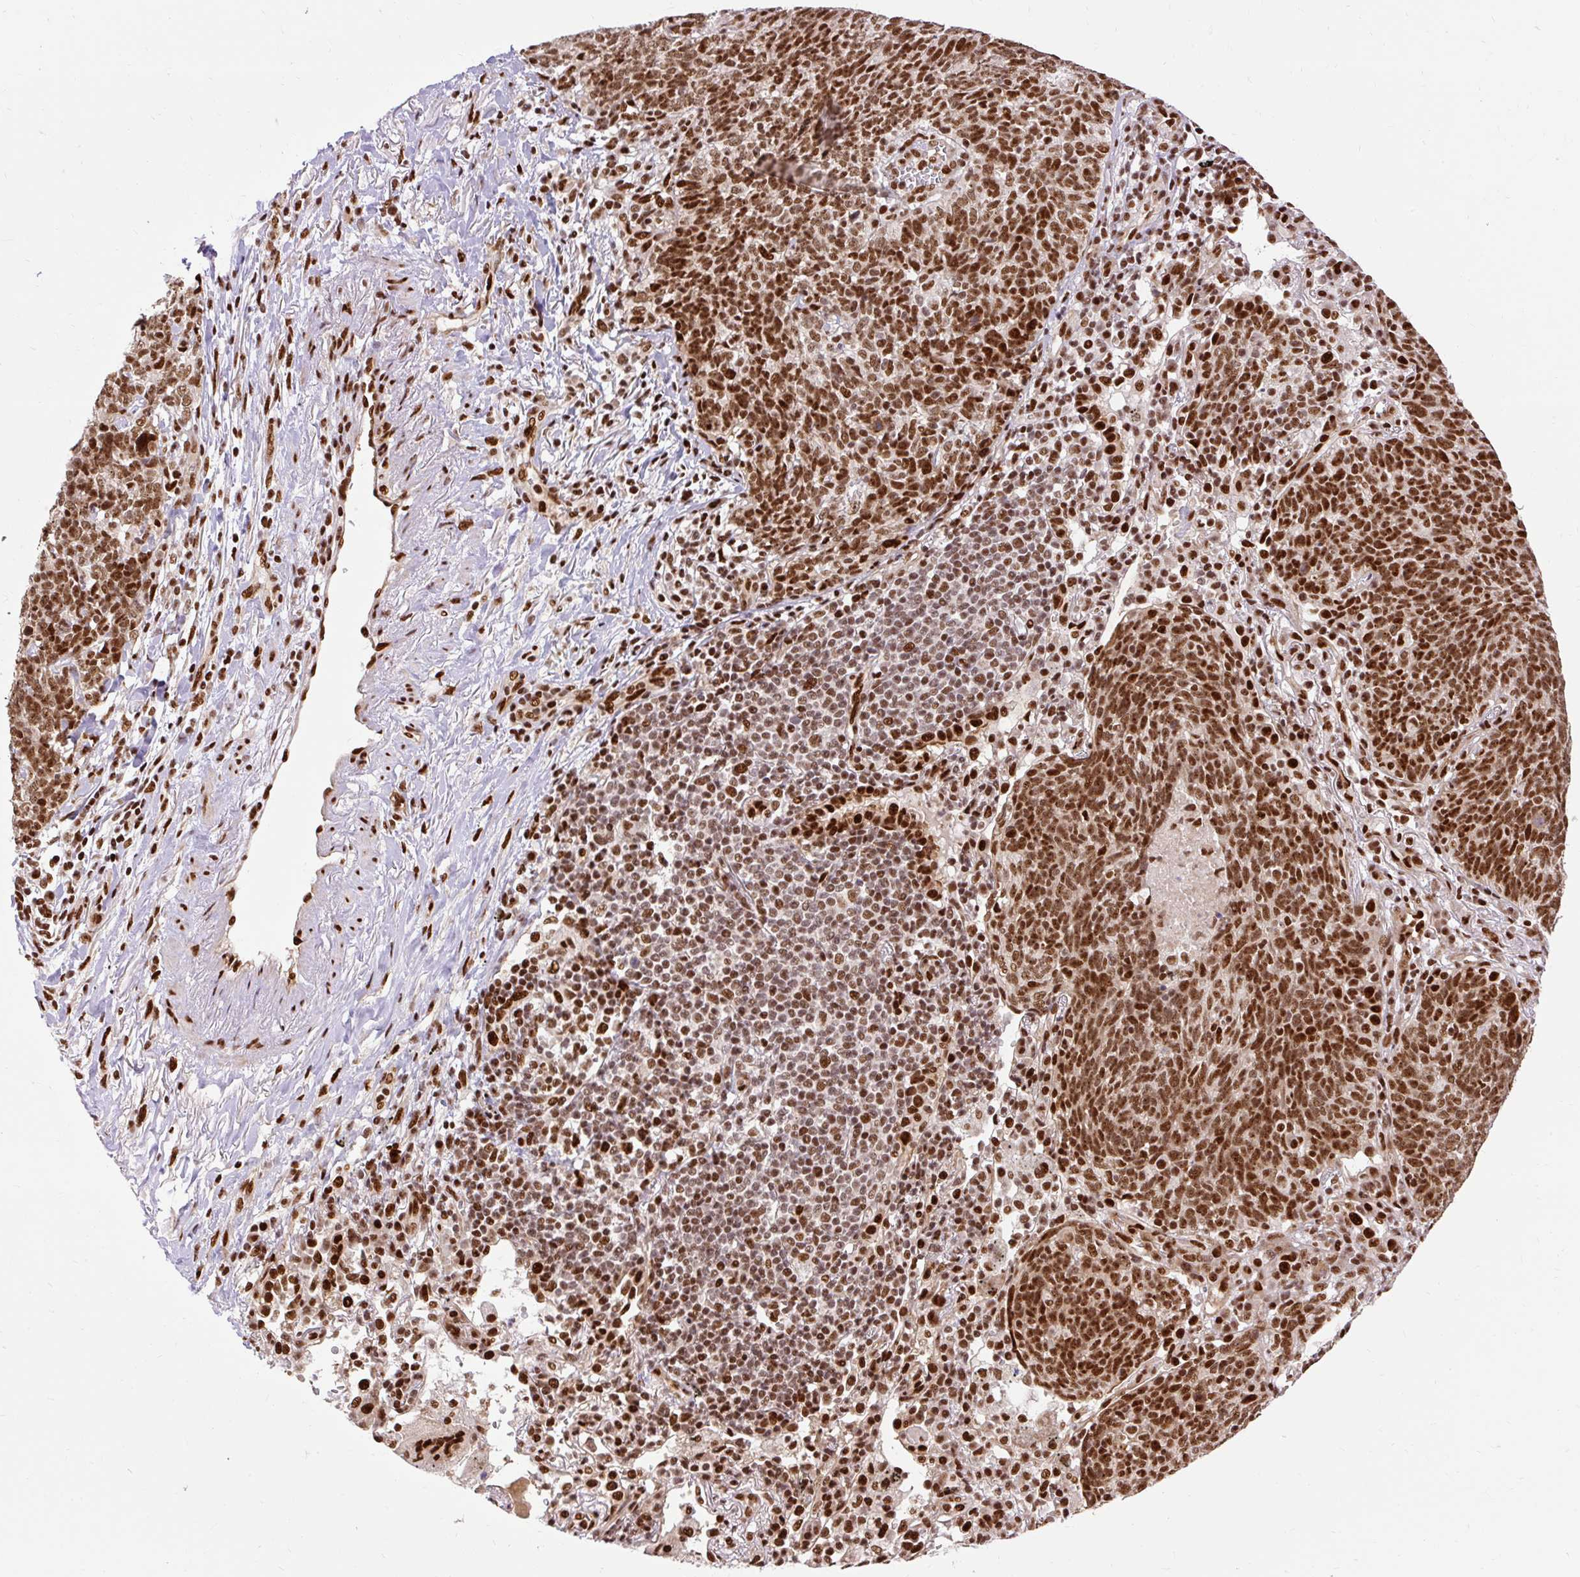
{"staining": {"intensity": "strong", "quantity": ">75%", "location": "nuclear"}, "tissue": "lung cancer", "cell_type": "Tumor cells", "image_type": "cancer", "snomed": [{"axis": "morphology", "description": "Squamous cell carcinoma, NOS"}, {"axis": "topography", "description": "Lung"}], "caption": "There is high levels of strong nuclear positivity in tumor cells of squamous cell carcinoma (lung), as demonstrated by immunohistochemical staining (brown color).", "gene": "MECOM", "patient": {"sex": "female", "age": 72}}